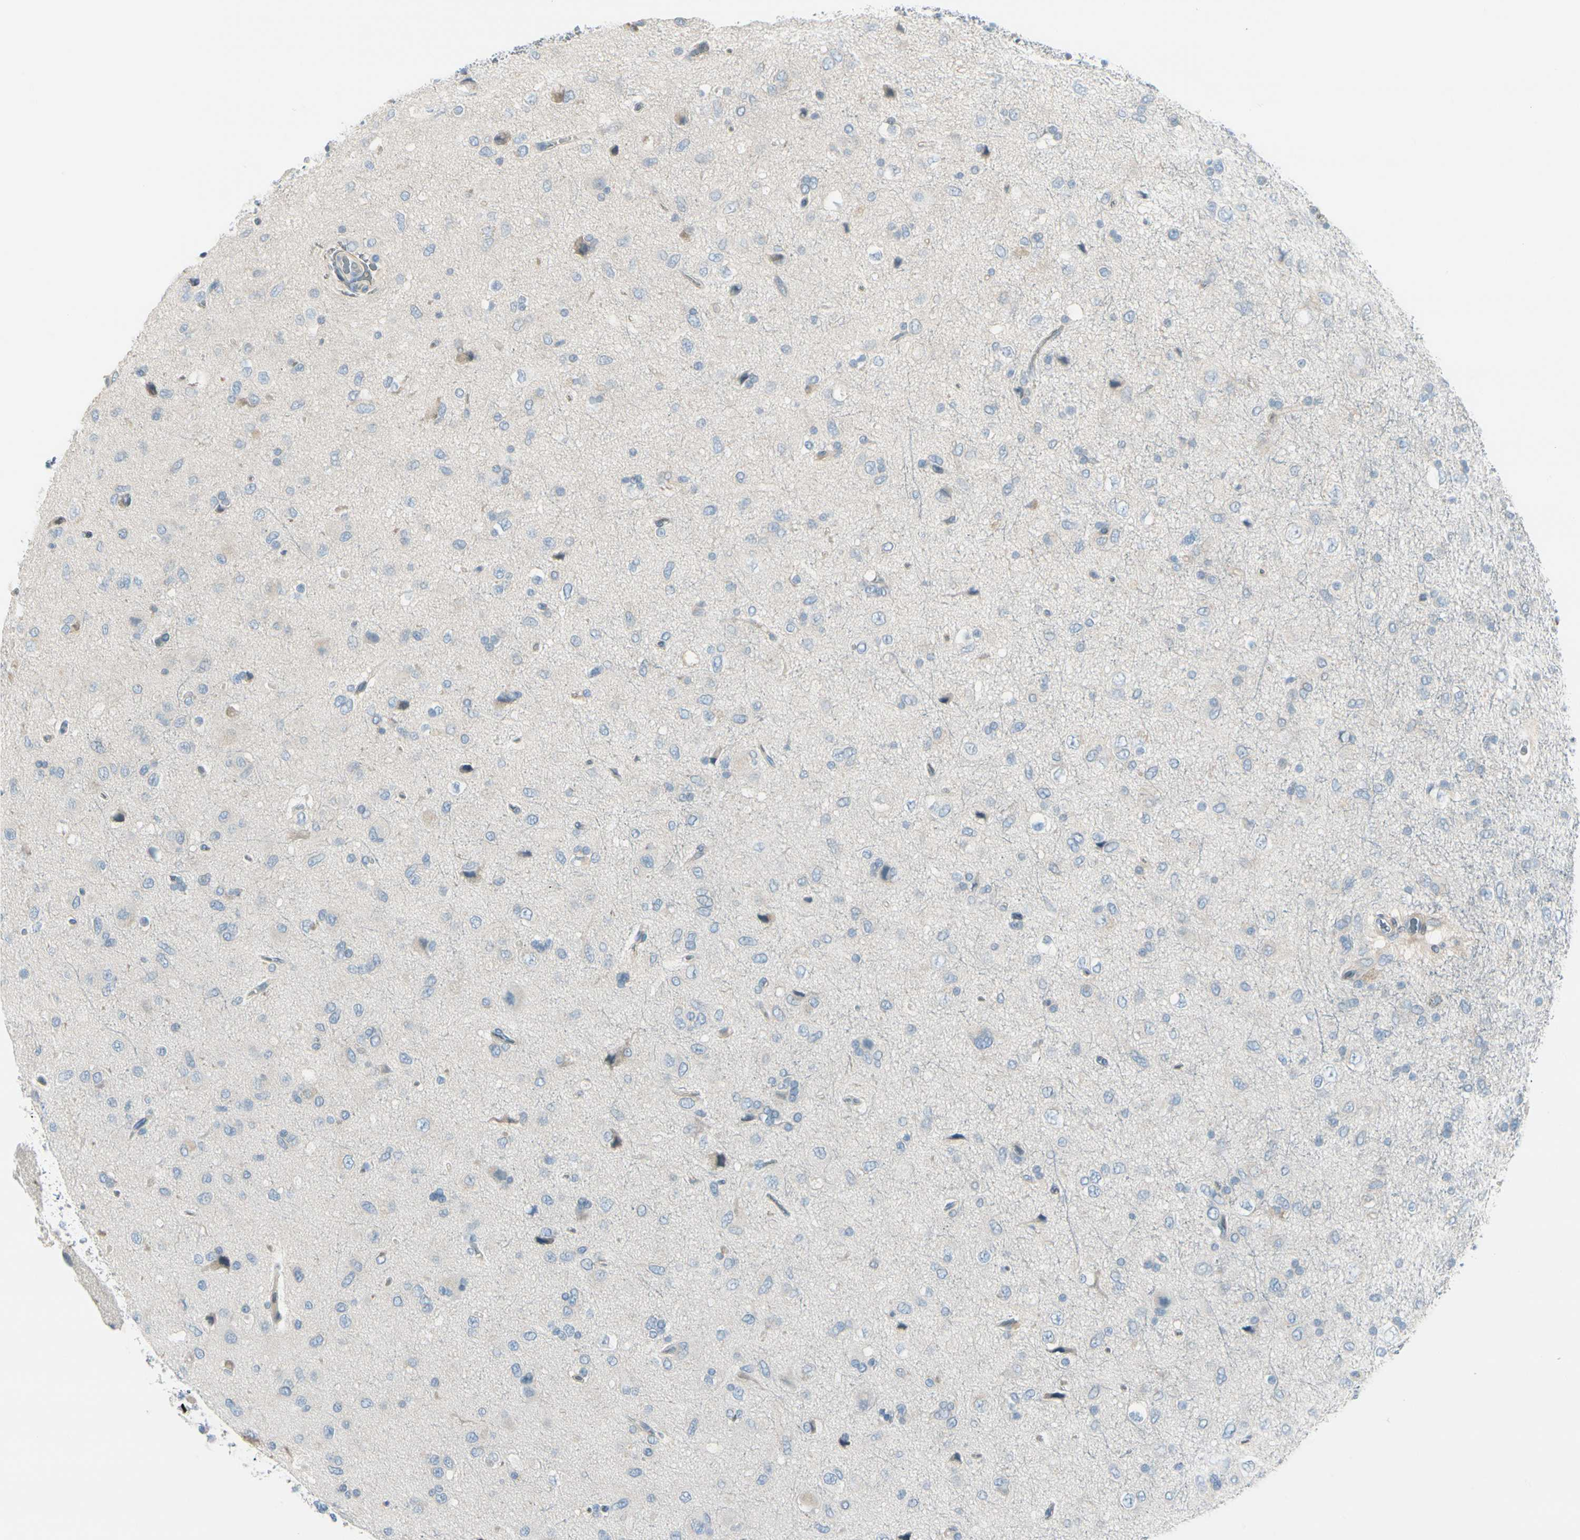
{"staining": {"intensity": "negative", "quantity": "none", "location": "none"}, "tissue": "glioma", "cell_type": "Tumor cells", "image_type": "cancer", "snomed": [{"axis": "morphology", "description": "Glioma, malignant, Low grade"}, {"axis": "topography", "description": "Brain"}], "caption": "A micrograph of human glioma is negative for staining in tumor cells.", "gene": "TRAF1", "patient": {"sex": "male", "age": 77}}